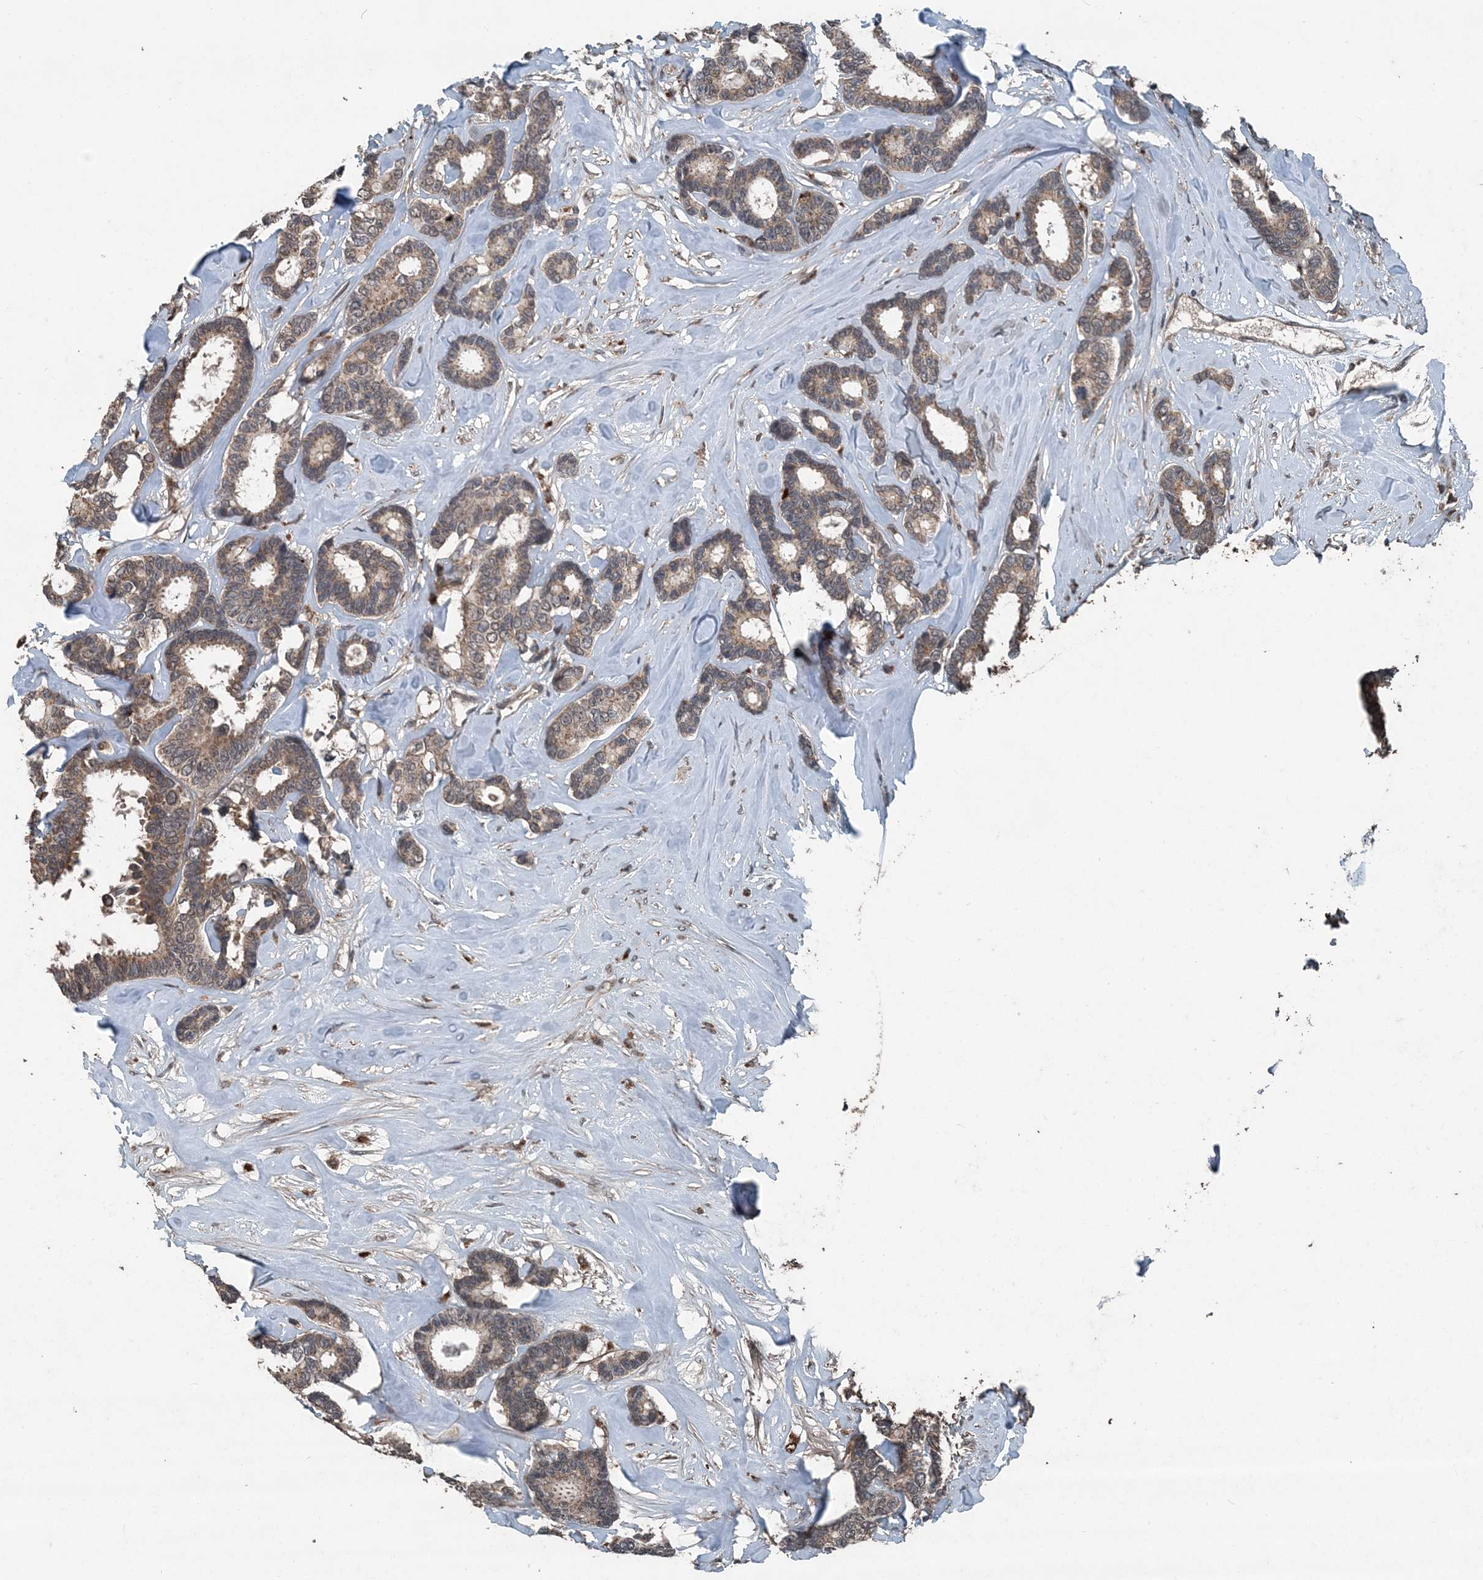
{"staining": {"intensity": "moderate", "quantity": "25%-75%", "location": "cytoplasmic/membranous"}, "tissue": "breast cancer", "cell_type": "Tumor cells", "image_type": "cancer", "snomed": [{"axis": "morphology", "description": "Duct carcinoma"}, {"axis": "topography", "description": "Breast"}], "caption": "Human breast cancer (invasive ductal carcinoma) stained with a brown dye demonstrates moderate cytoplasmic/membranous positive positivity in approximately 25%-75% of tumor cells.", "gene": "CFL1", "patient": {"sex": "female", "age": 87}}